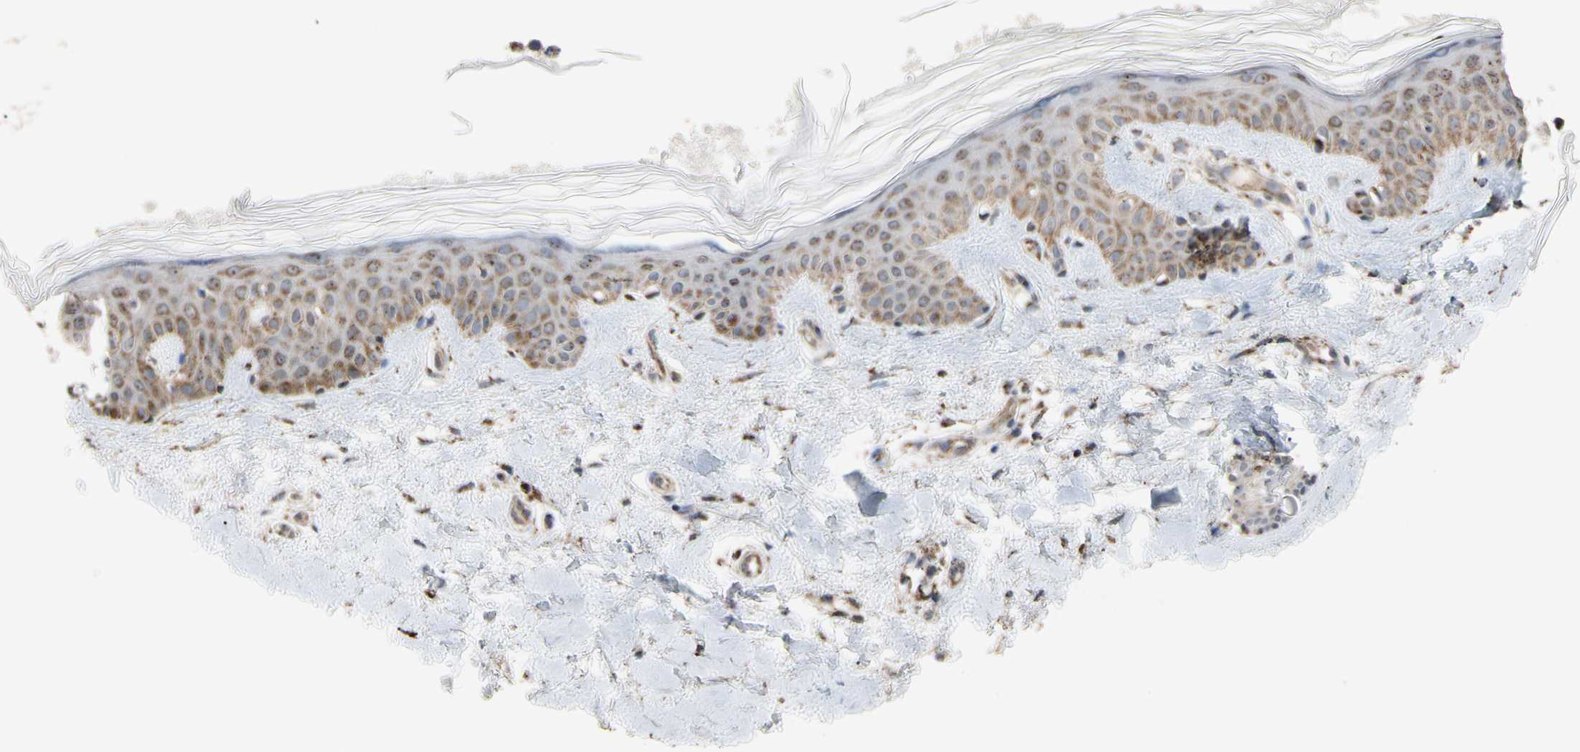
{"staining": {"intensity": "moderate", "quantity": ">75%", "location": "cytoplasmic/membranous"}, "tissue": "skin", "cell_type": "Fibroblasts", "image_type": "normal", "snomed": [{"axis": "morphology", "description": "Normal tissue, NOS"}, {"axis": "topography", "description": "Skin"}], "caption": "Fibroblasts demonstrate moderate cytoplasmic/membranous staining in about >75% of cells in unremarkable skin.", "gene": "FAM110B", "patient": {"sex": "male", "age": 67}}